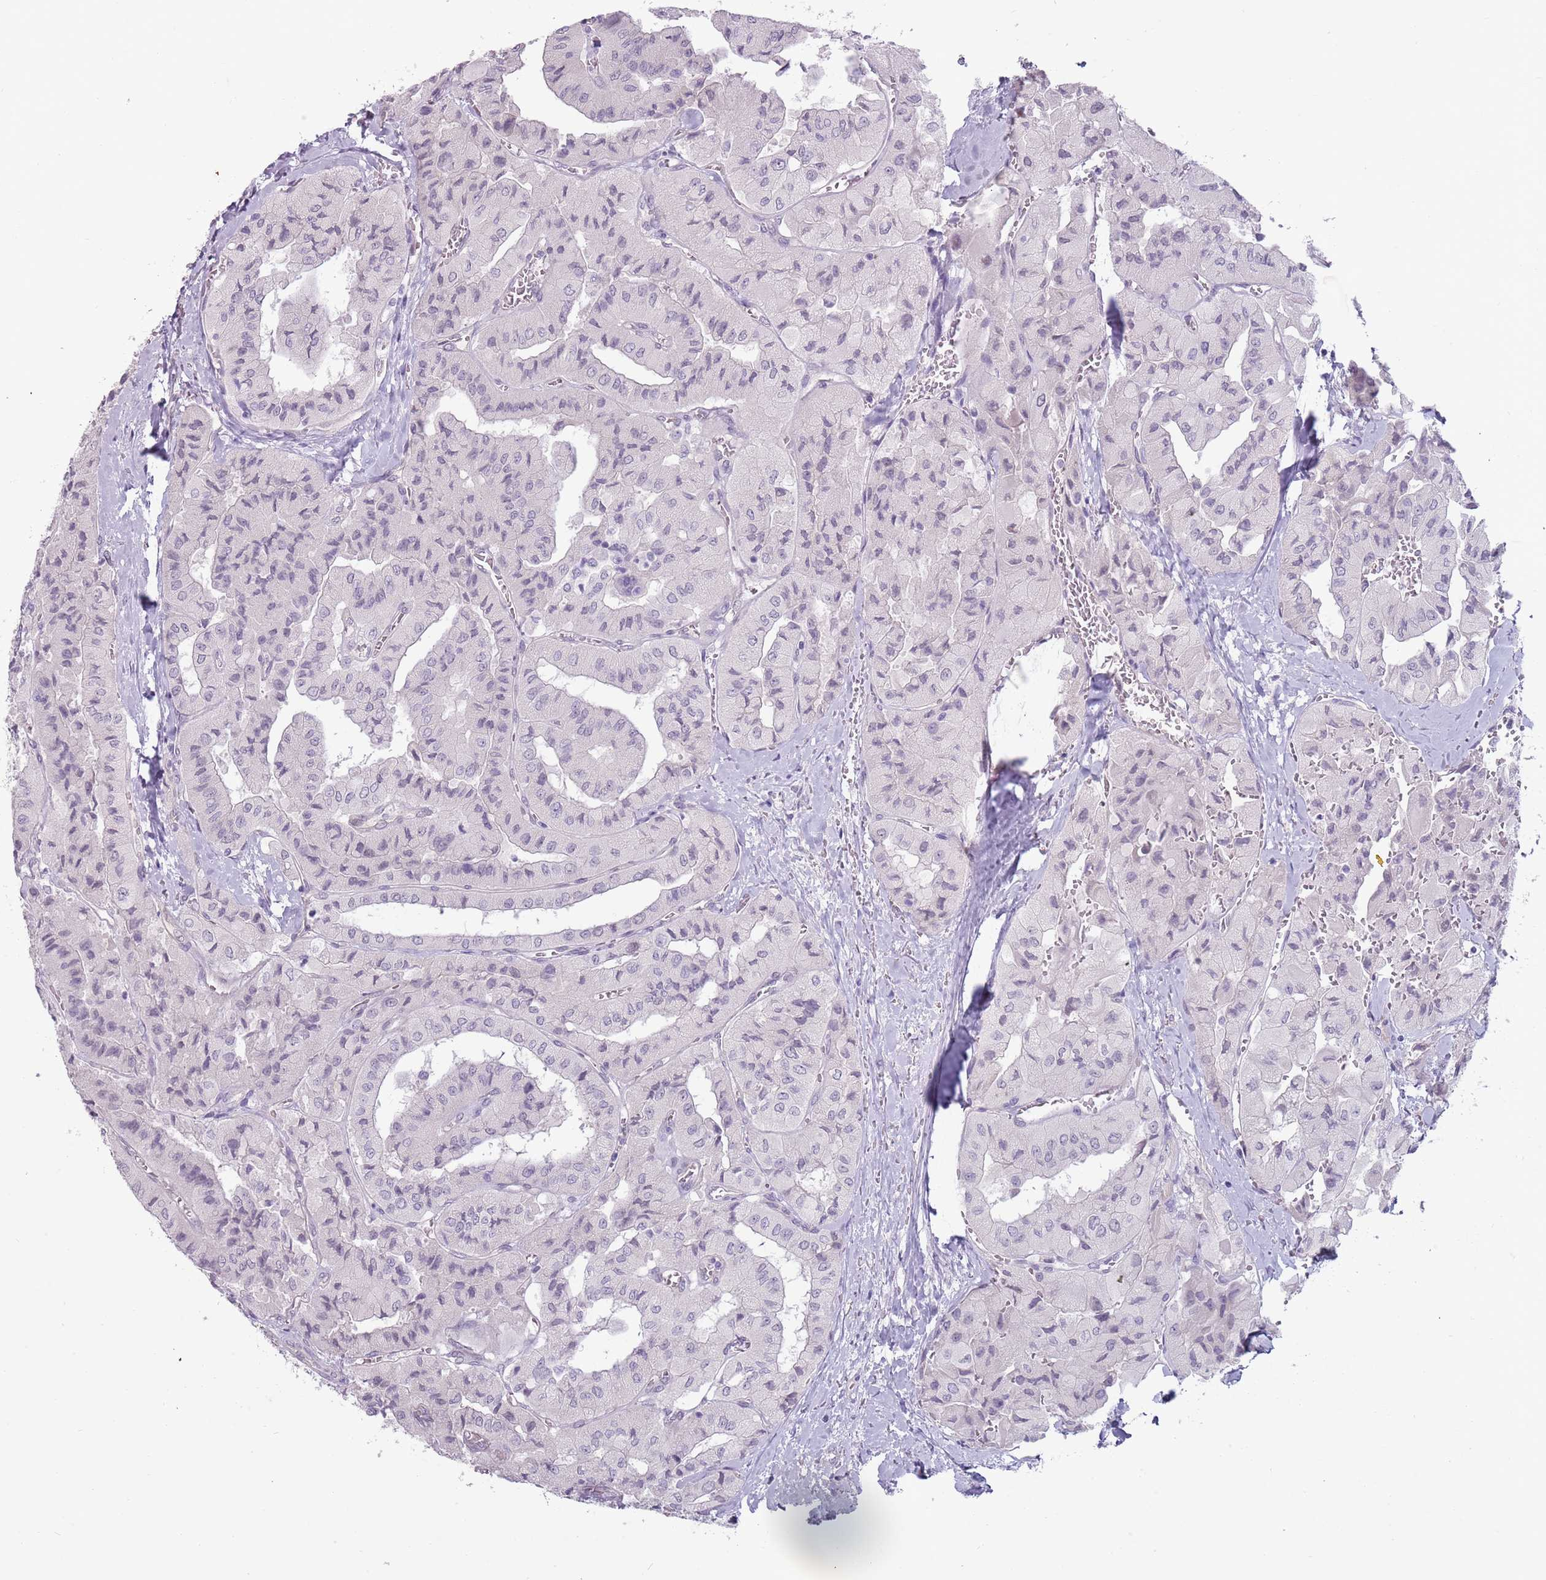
{"staining": {"intensity": "negative", "quantity": "none", "location": "none"}, "tissue": "thyroid cancer", "cell_type": "Tumor cells", "image_type": "cancer", "snomed": [{"axis": "morphology", "description": "Normal tissue, NOS"}, {"axis": "morphology", "description": "Papillary adenocarcinoma, NOS"}, {"axis": "topography", "description": "Thyroid gland"}], "caption": "DAB (3,3'-diaminobenzidine) immunohistochemical staining of human thyroid cancer displays no significant expression in tumor cells. (Brightfield microscopy of DAB IHC at high magnification).", "gene": "RFX2", "patient": {"sex": "female", "age": 59}}